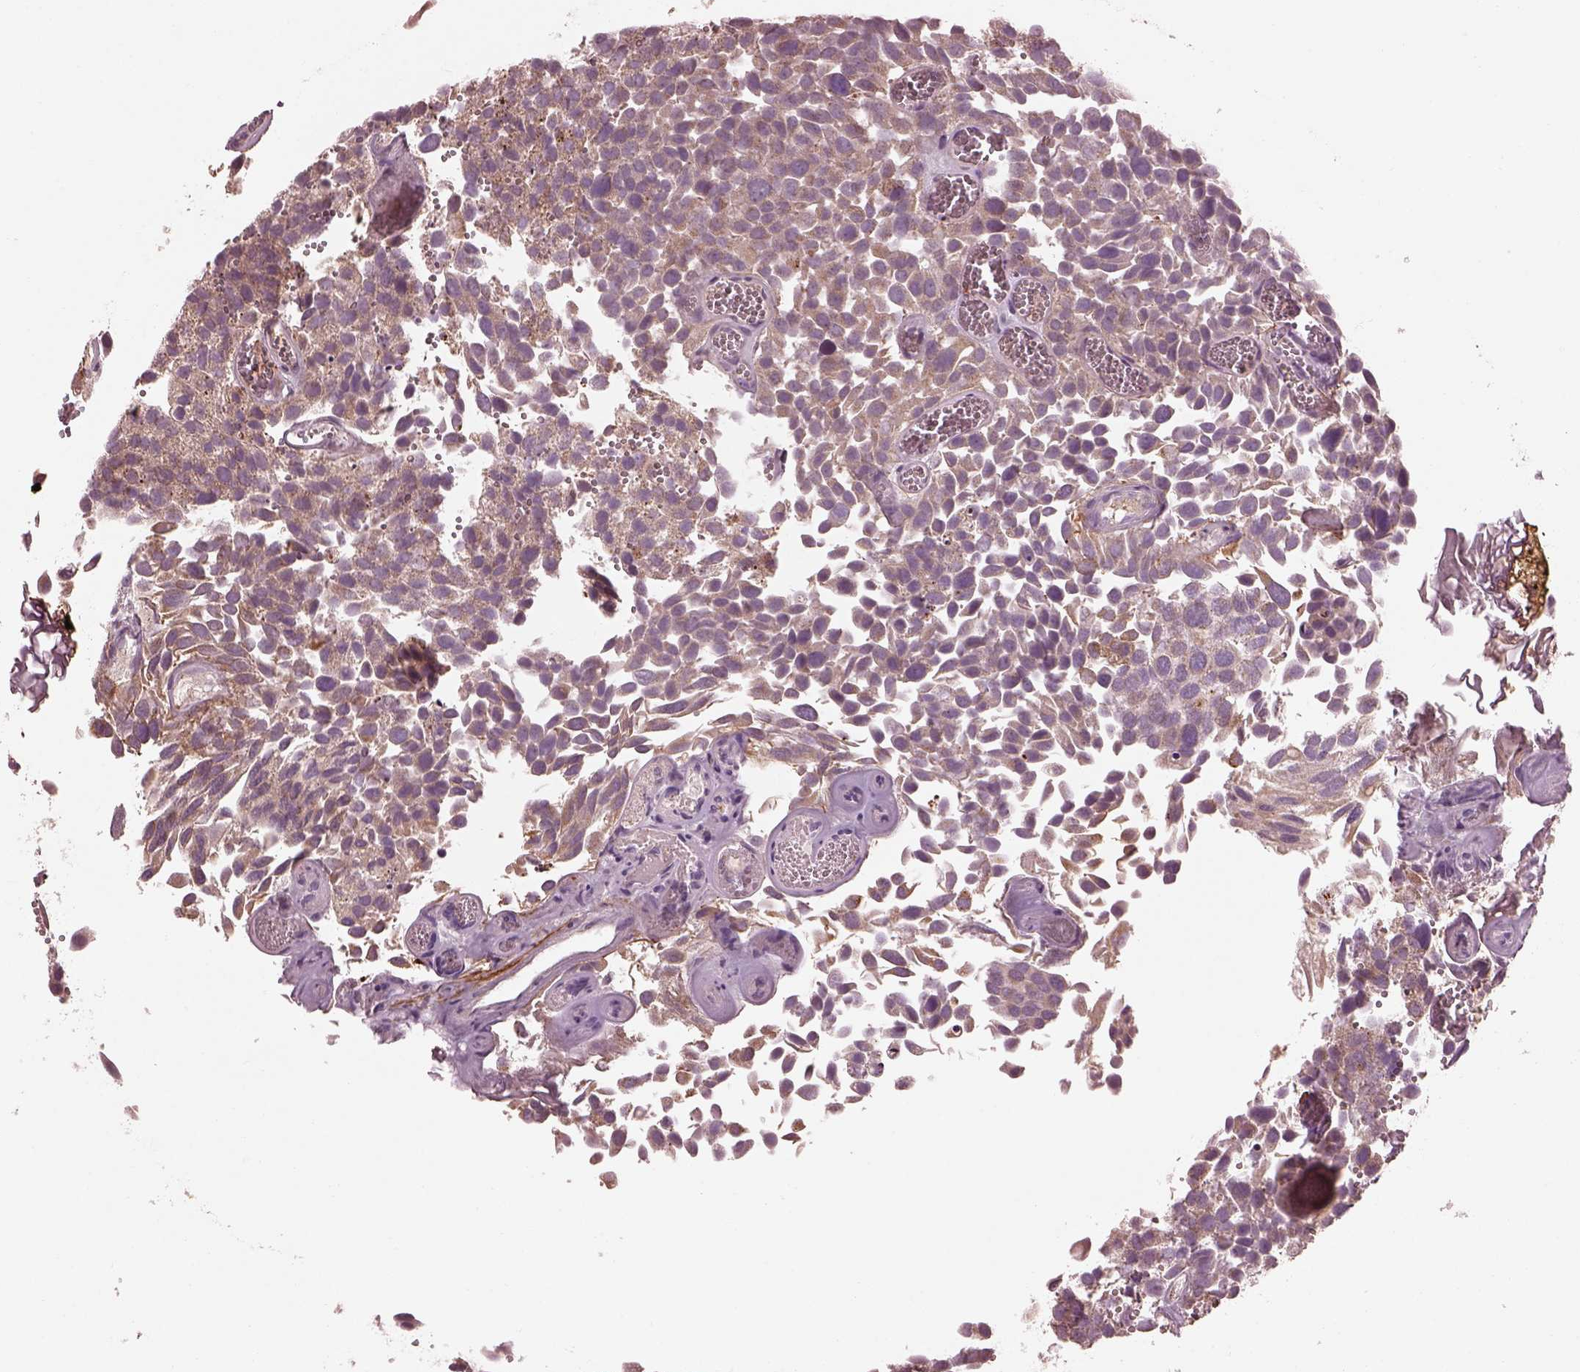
{"staining": {"intensity": "moderate", "quantity": "<25%", "location": "cytoplasmic/membranous"}, "tissue": "urothelial cancer", "cell_type": "Tumor cells", "image_type": "cancer", "snomed": [{"axis": "morphology", "description": "Urothelial carcinoma, Low grade"}, {"axis": "topography", "description": "Urinary bladder"}], "caption": "A brown stain shows moderate cytoplasmic/membranous staining of a protein in urothelial carcinoma (low-grade) tumor cells.", "gene": "EFEMP1", "patient": {"sex": "female", "age": 69}}